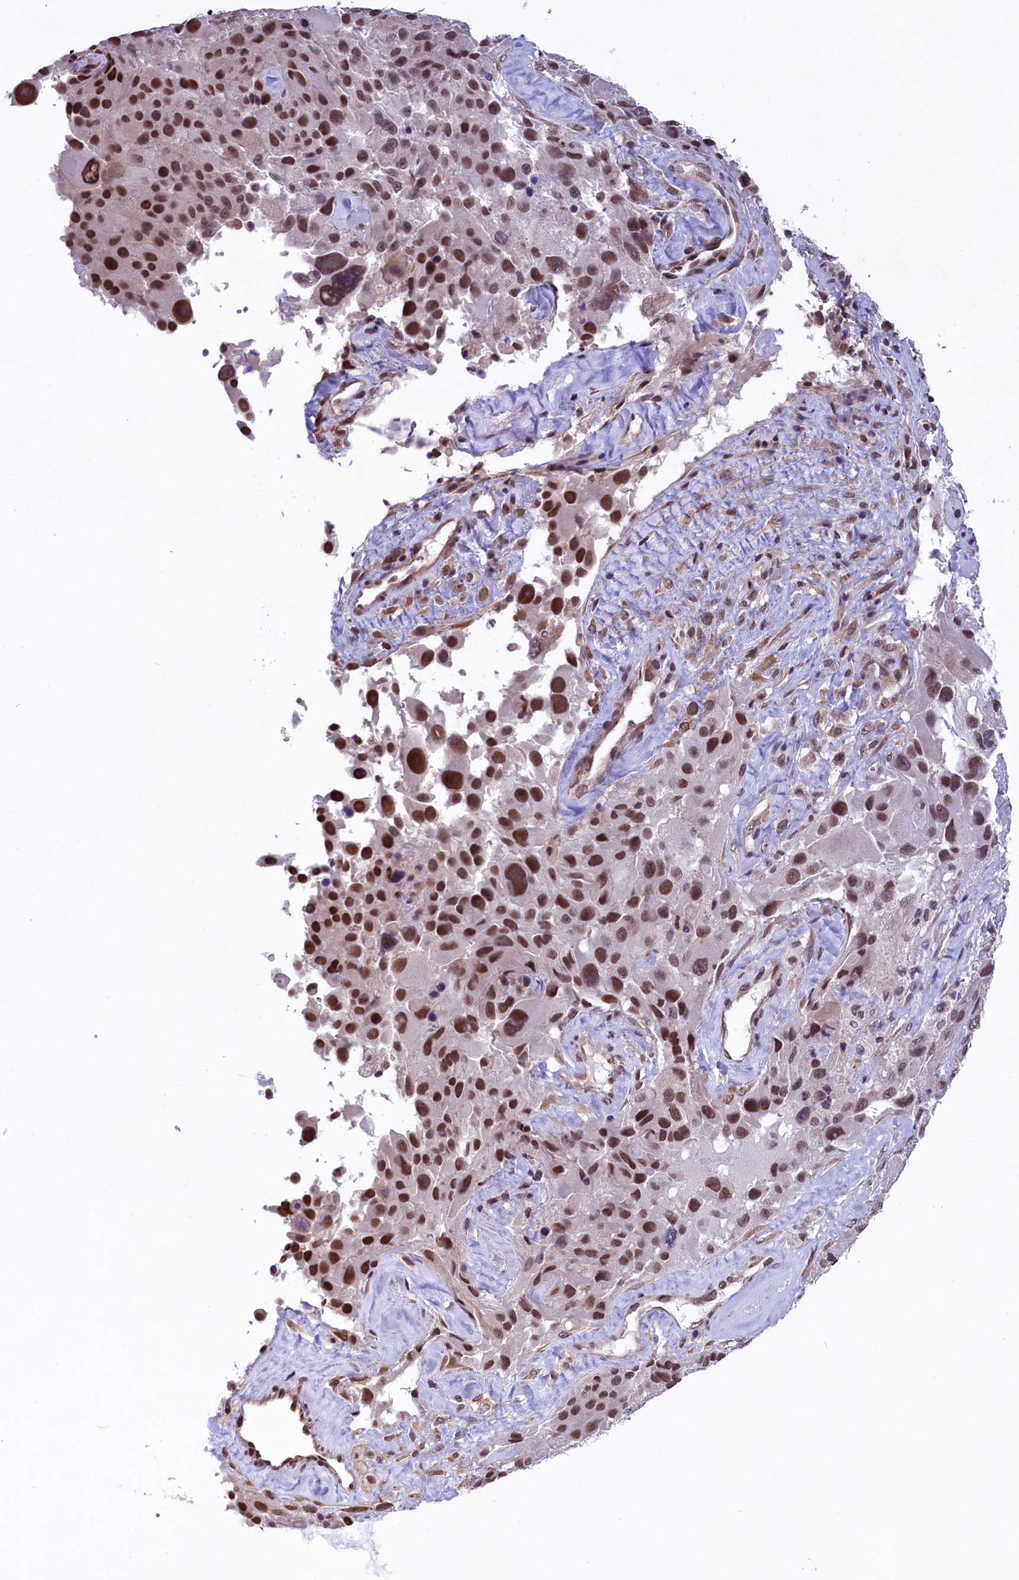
{"staining": {"intensity": "strong", "quantity": ">75%", "location": "nuclear"}, "tissue": "melanoma", "cell_type": "Tumor cells", "image_type": "cancer", "snomed": [{"axis": "morphology", "description": "Malignant melanoma, Metastatic site"}, {"axis": "topography", "description": "Lymph node"}], "caption": "Protein staining of malignant melanoma (metastatic site) tissue demonstrates strong nuclear positivity in about >75% of tumor cells. (DAB IHC, brown staining for protein, blue staining for nuclei).", "gene": "ZC3H4", "patient": {"sex": "male", "age": 62}}